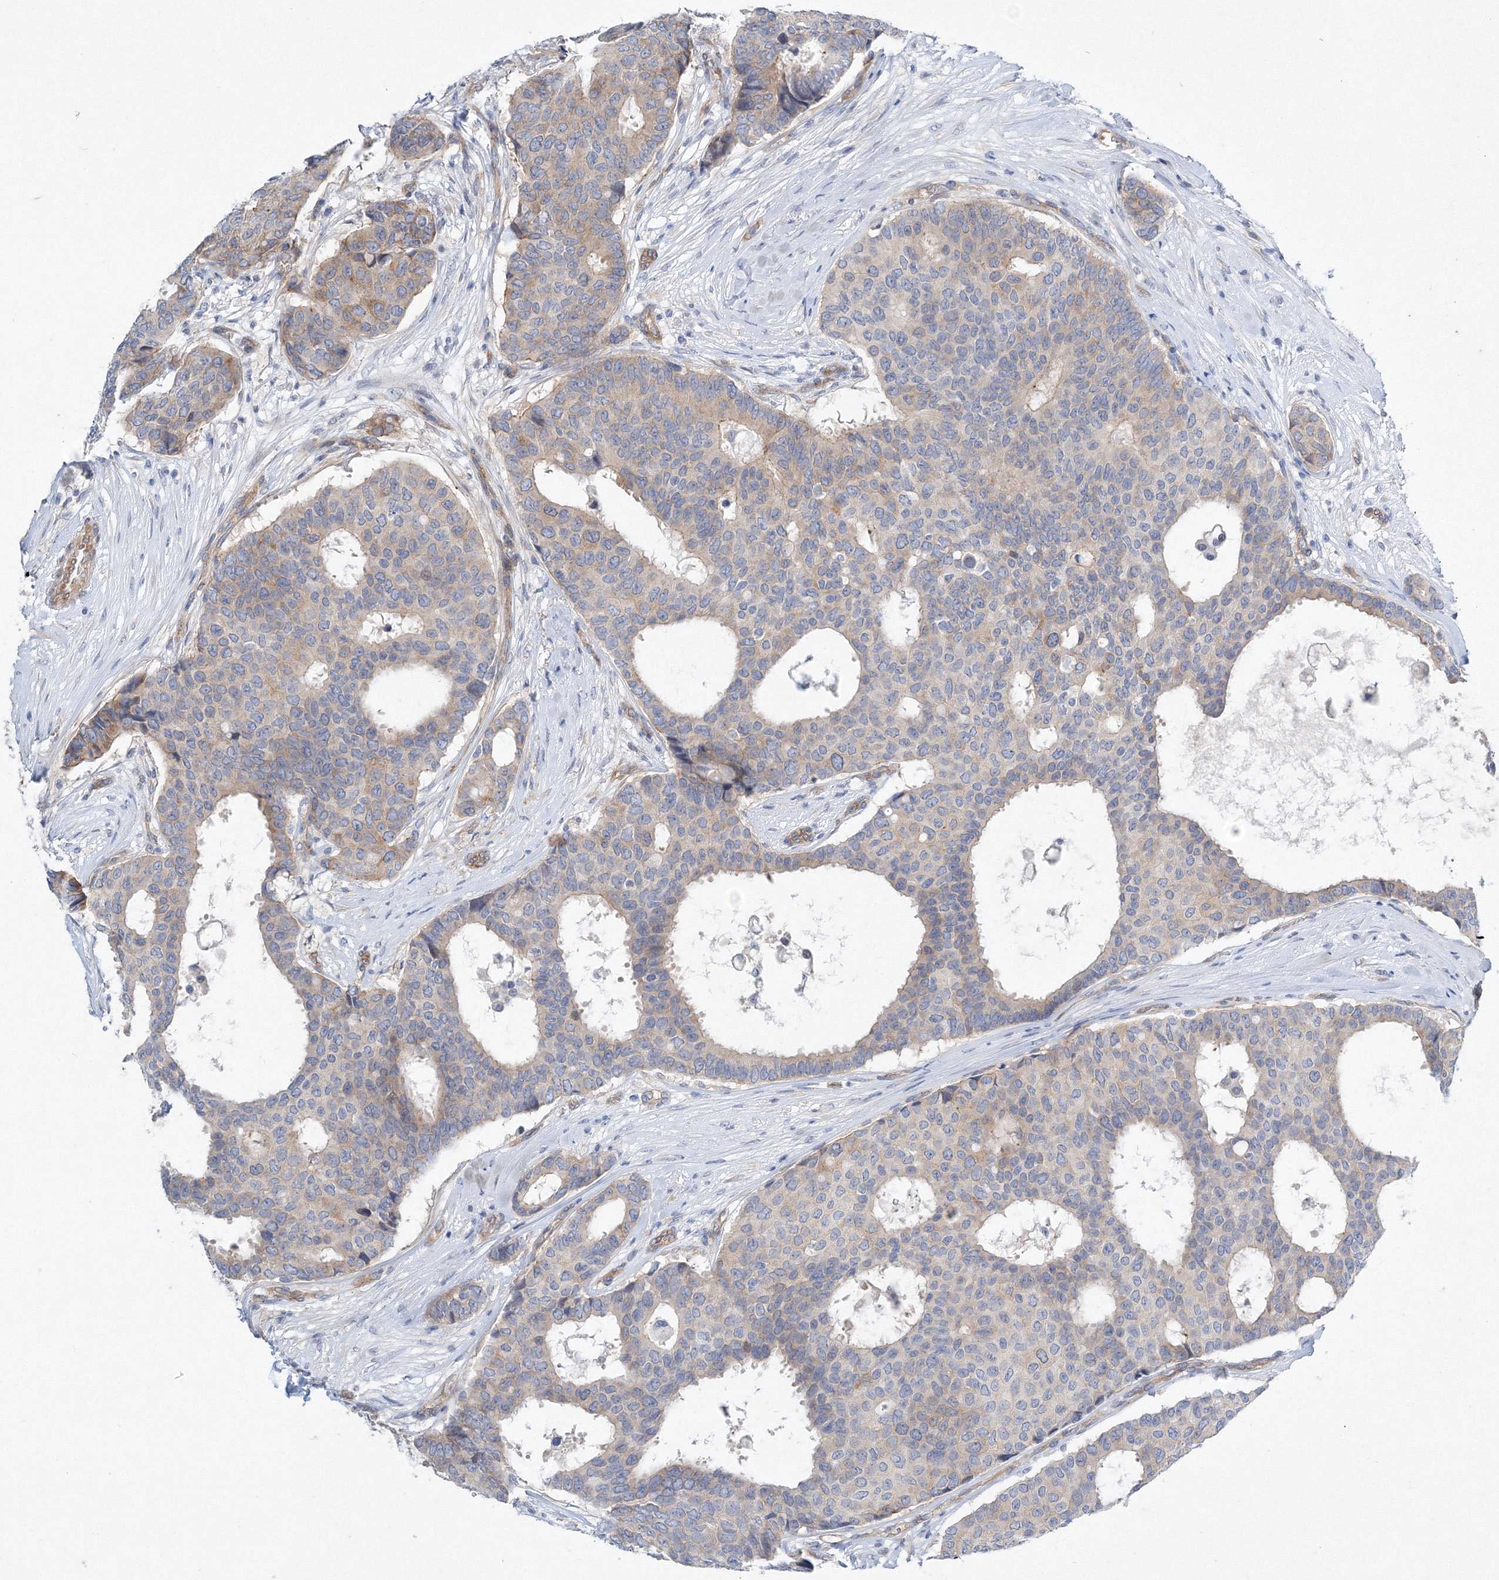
{"staining": {"intensity": "moderate", "quantity": "<25%", "location": "cytoplasmic/membranous"}, "tissue": "breast cancer", "cell_type": "Tumor cells", "image_type": "cancer", "snomed": [{"axis": "morphology", "description": "Duct carcinoma"}, {"axis": "topography", "description": "Breast"}], "caption": "Moderate cytoplasmic/membranous expression is present in approximately <25% of tumor cells in breast cancer. The protein is stained brown, and the nuclei are stained in blue (DAB (3,3'-diaminobenzidine) IHC with brightfield microscopy, high magnification).", "gene": "TANC1", "patient": {"sex": "female", "age": 75}}